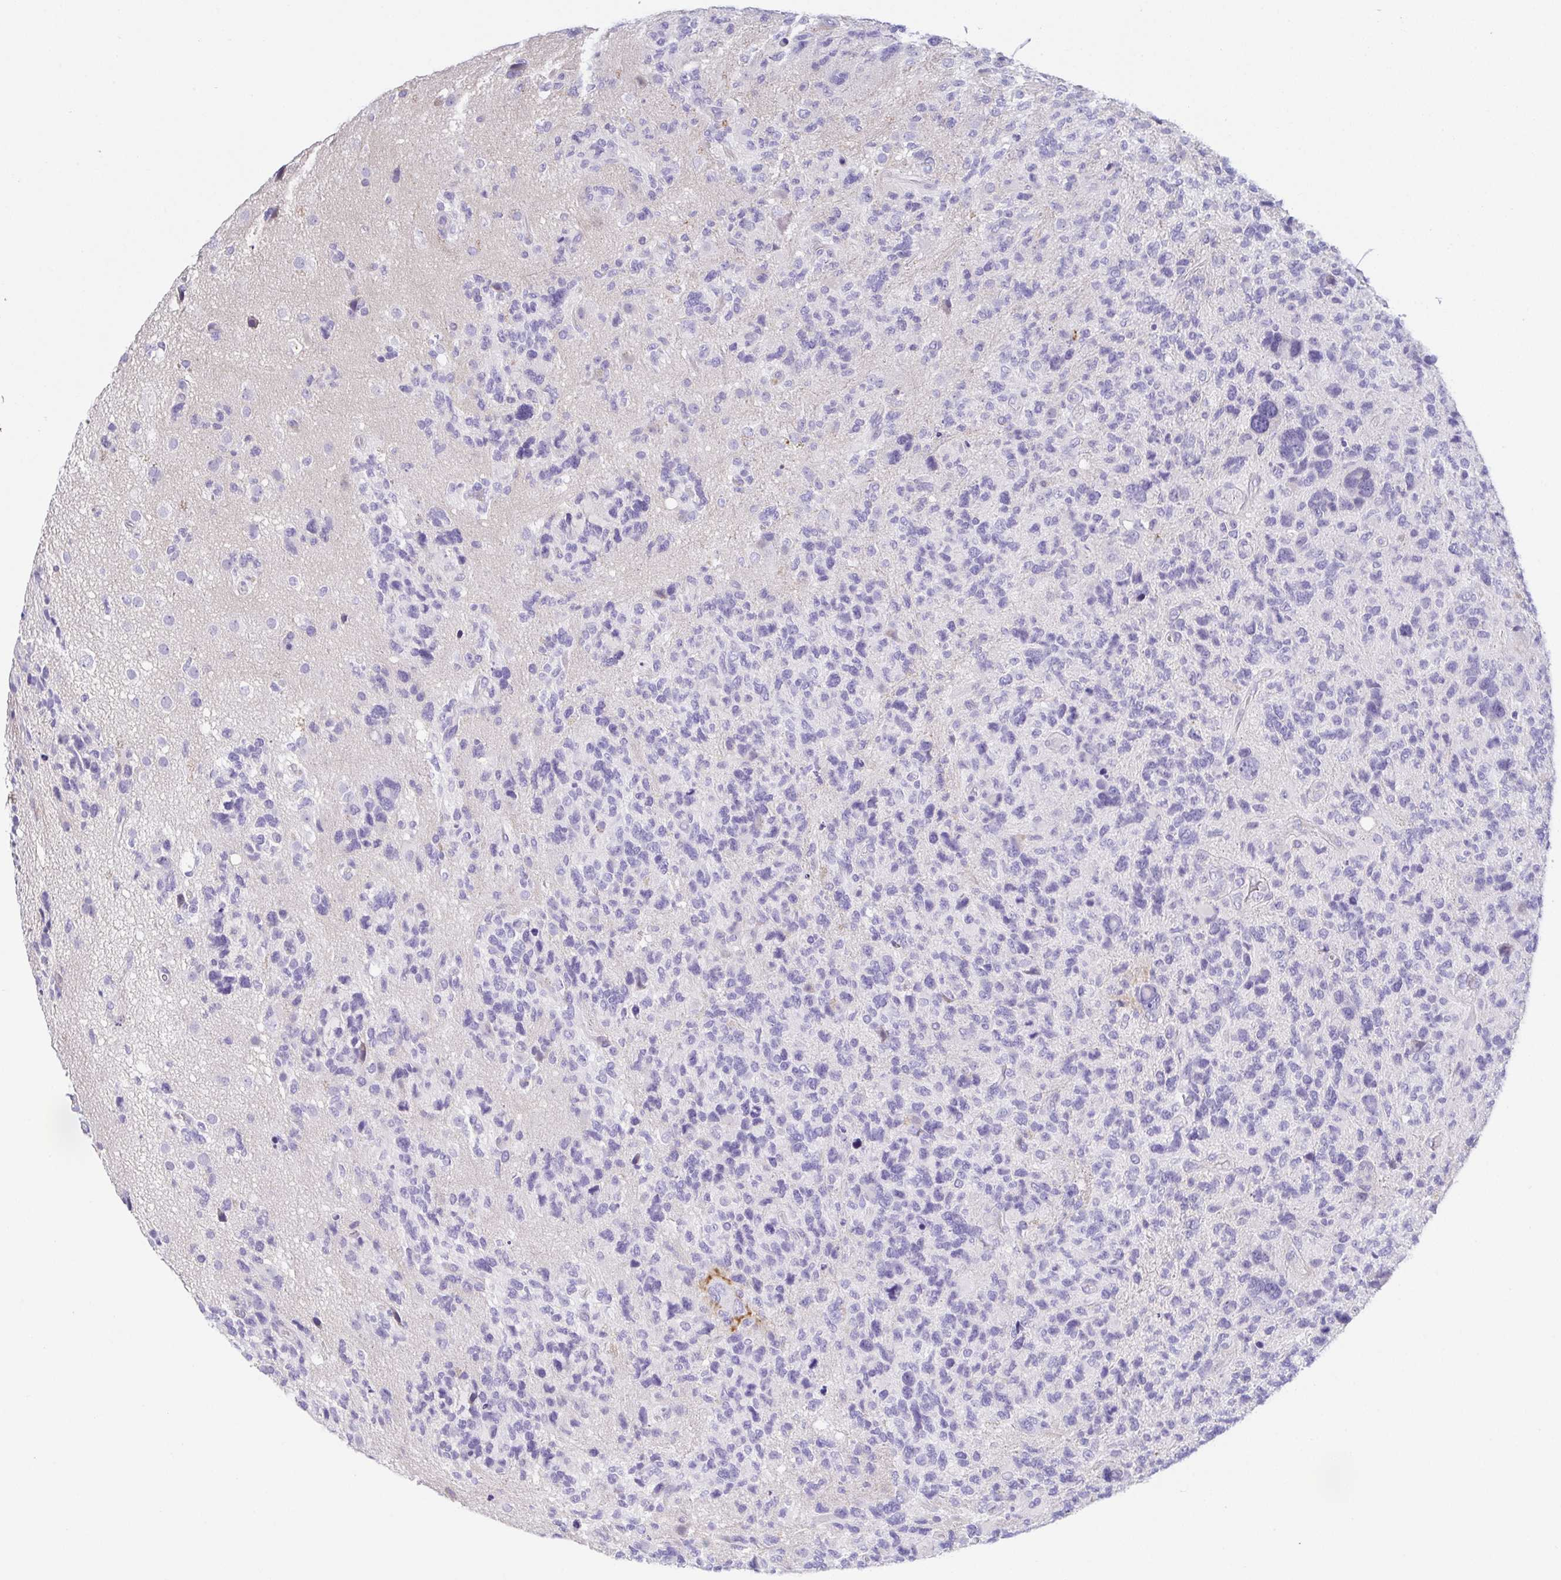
{"staining": {"intensity": "negative", "quantity": "none", "location": "none"}, "tissue": "glioma", "cell_type": "Tumor cells", "image_type": "cancer", "snomed": [{"axis": "morphology", "description": "Glioma, malignant, High grade"}, {"axis": "topography", "description": "Brain"}], "caption": "An IHC micrograph of glioma is shown. There is no staining in tumor cells of glioma.", "gene": "HAPLN2", "patient": {"sex": "female", "age": 71}}